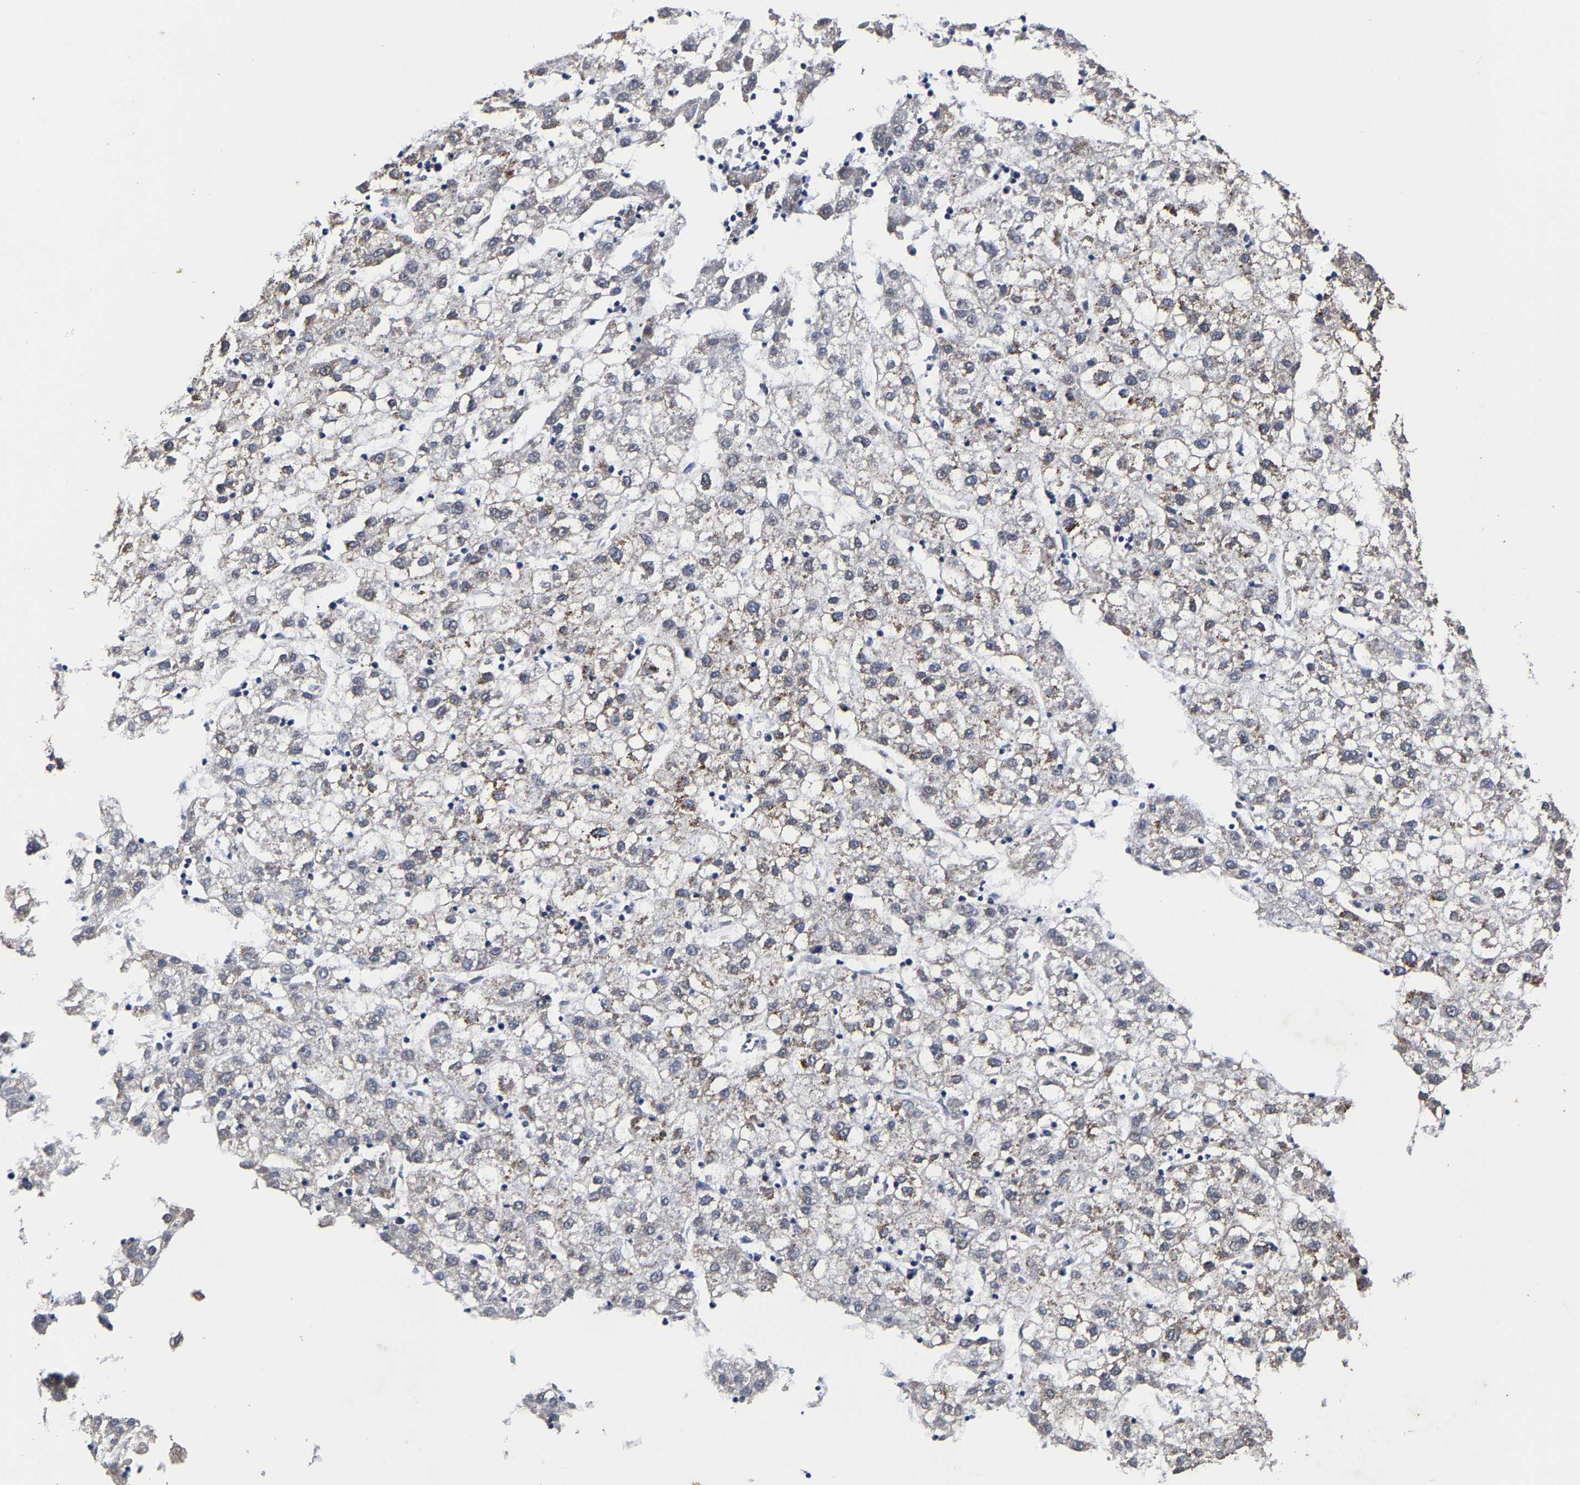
{"staining": {"intensity": "weak", "quantity": "25%-75%", "location": "cytoplasmic/membranous"}, "tissue": "liver cancer", "cell_type": "Tumor cells", "image_type": "cancer", "snomed": [{"axis": "morphology", "description": "Carcinoma, Hepatocellular, NOS"}, {"axis": "topography", "description": "Liver"}], "caption": "An image of human liver hepatocellular carcinoma stained for a protein exhibits weak cytoplasmic/membranous brown staining in tumor cells.", "gene": "AASS", "patient": {"sex": "male", "age": 72}}